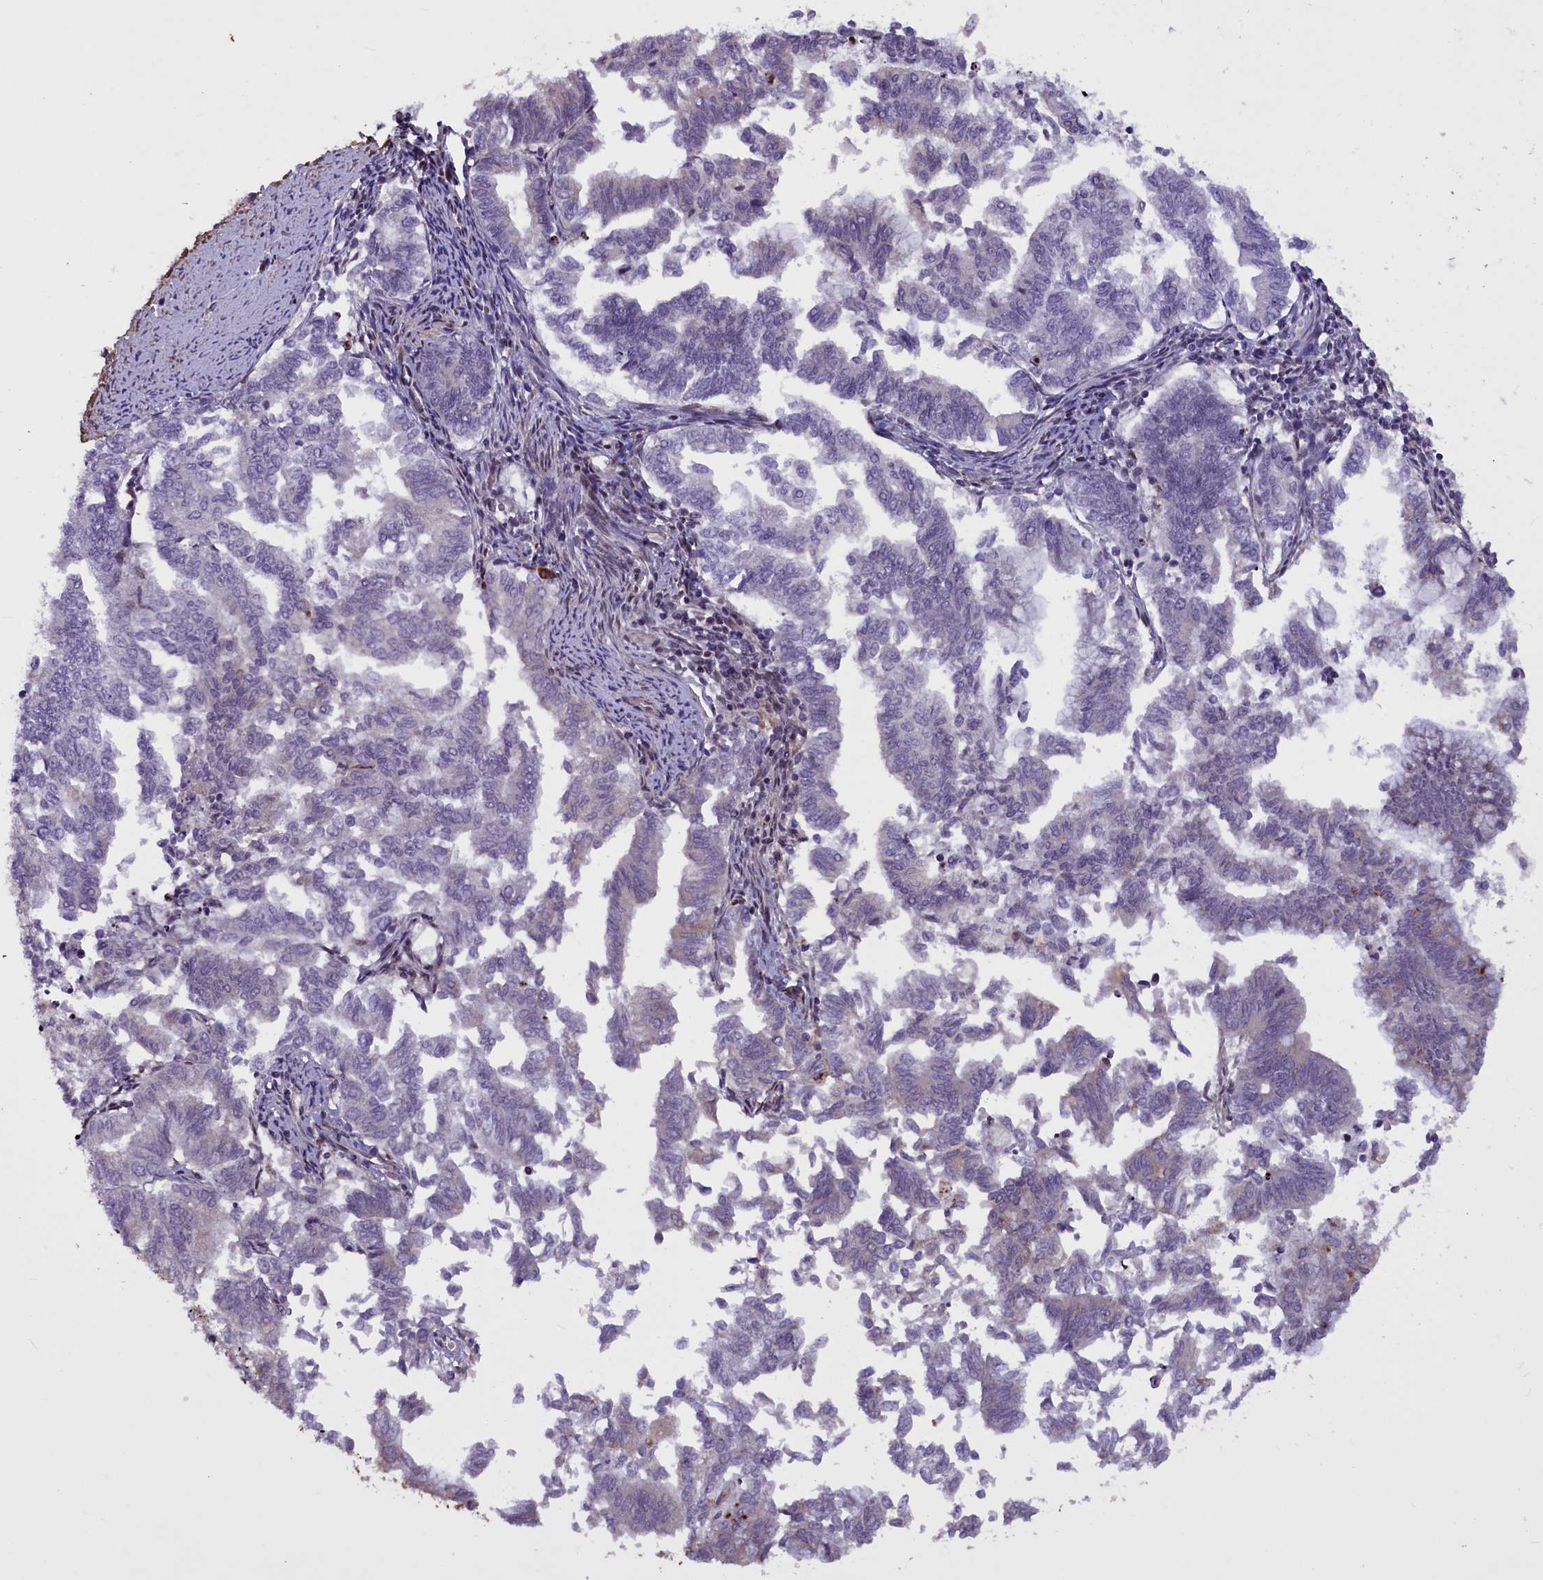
{"staining": {"intensity": "negative", "quantity": "none", "location": "none"}, "tissue": "endometrial cancer", "cell_type": "Tumor cells", "image_type": "cancer", "snomed": [{"axis": "morphology", "description": "Adenocarcinoma, NOS"}, {"axis": "topography", "description": "Endometrium"}], "caption": "Tumor cells are negative for brown protein staining in endometrial cancer (adenocarcinoma).", "gene": "MAN2C1", "patient": {"sex": "female", "age": 79}}